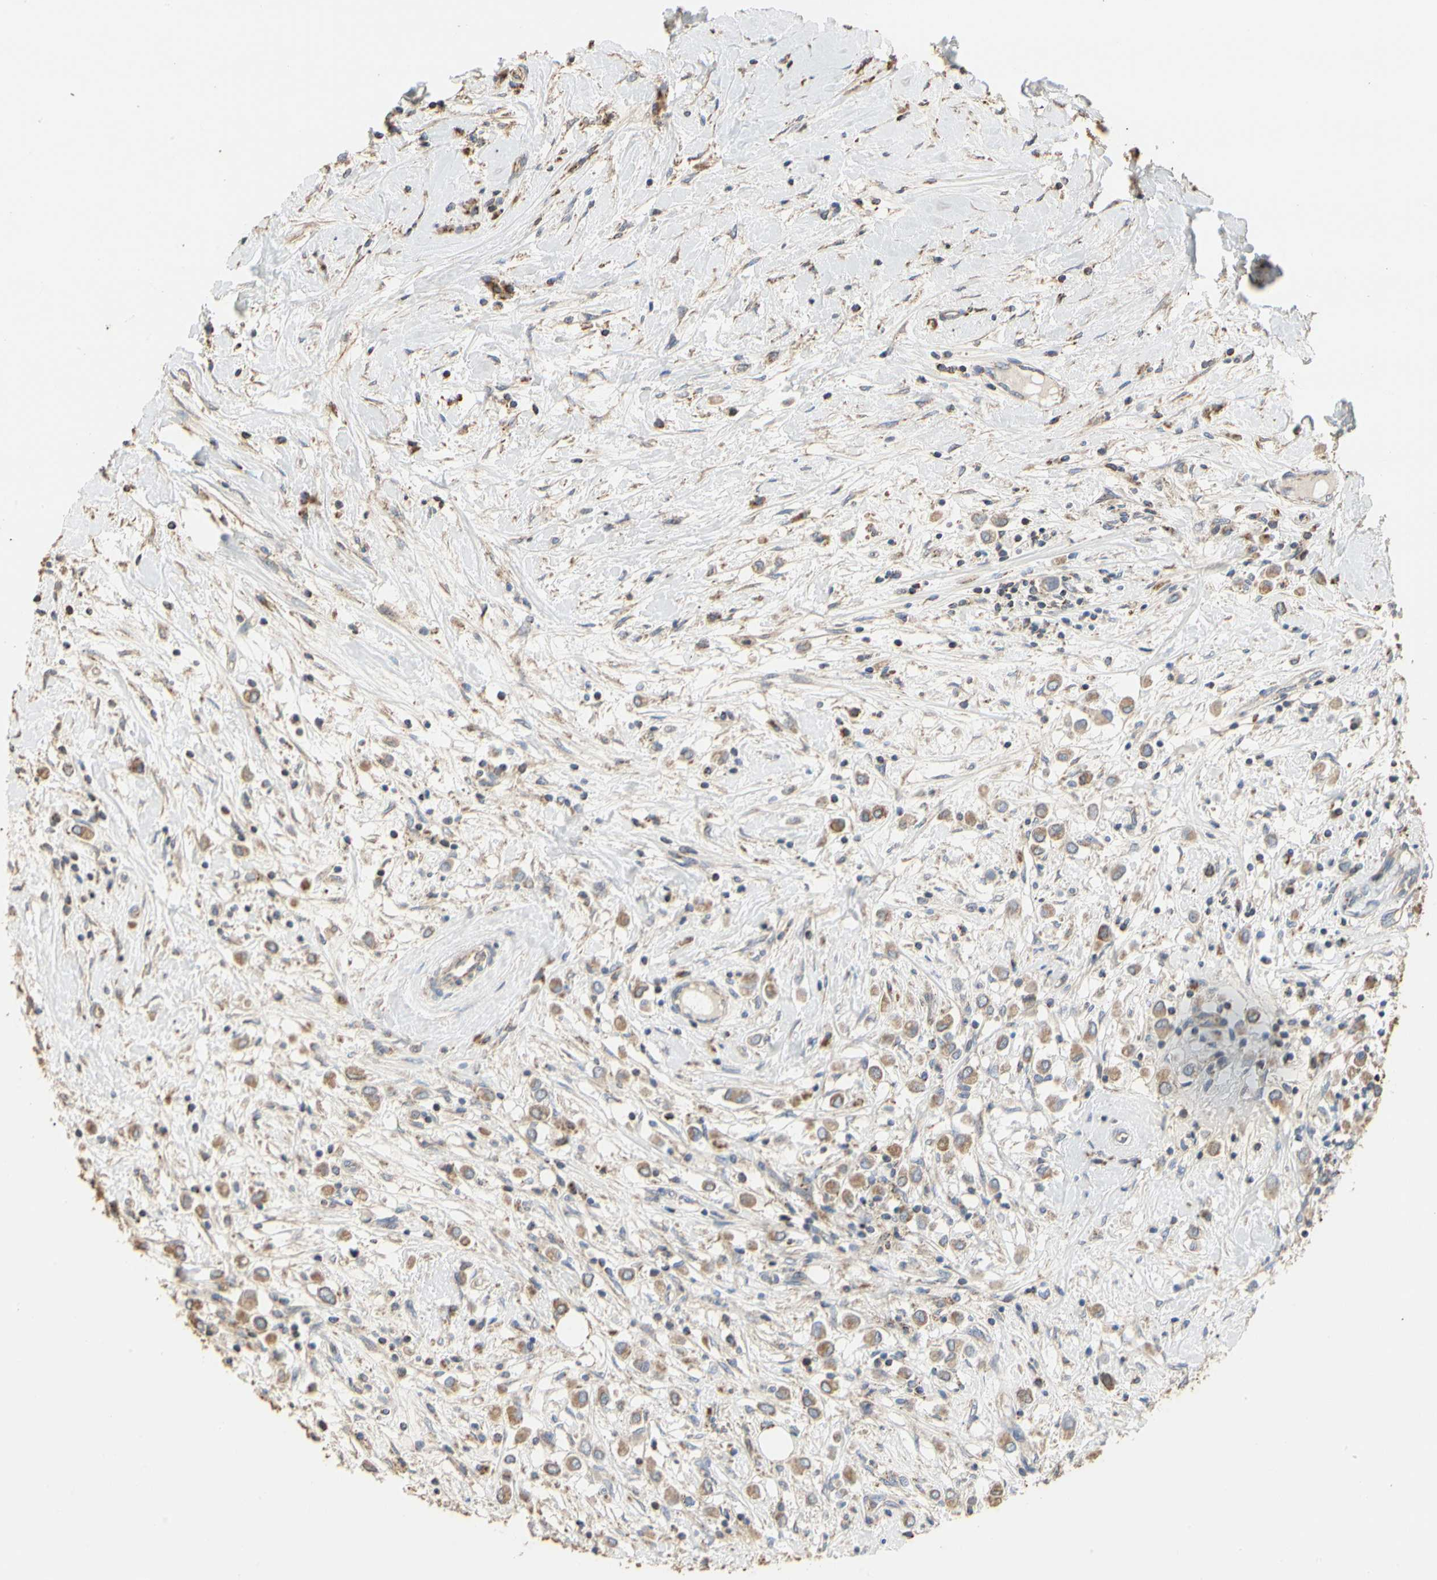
{"staining": {"intensity": "weak", "quantity": "25%-75%", "location": "cytoplasmic/membranous"}, "tissue": "breast cancer", "cell_type": "Tumor cells", "image_type": "cancer", "snomed": [{"axis": "morphology", "description": "Duct carcinoma"}, {"axis": "topography", "description": "Breast"}], "caption": "A micrograph showing weak cytoplasmic/membranous expression in about 25%-75% of tumor cells in breast cancer (infiltrating ductal carcinoma), as visualized by brown immunohistochemical staining.", "gene": "TUBA1A", "patient": {"sex": "female", "age": 61}}